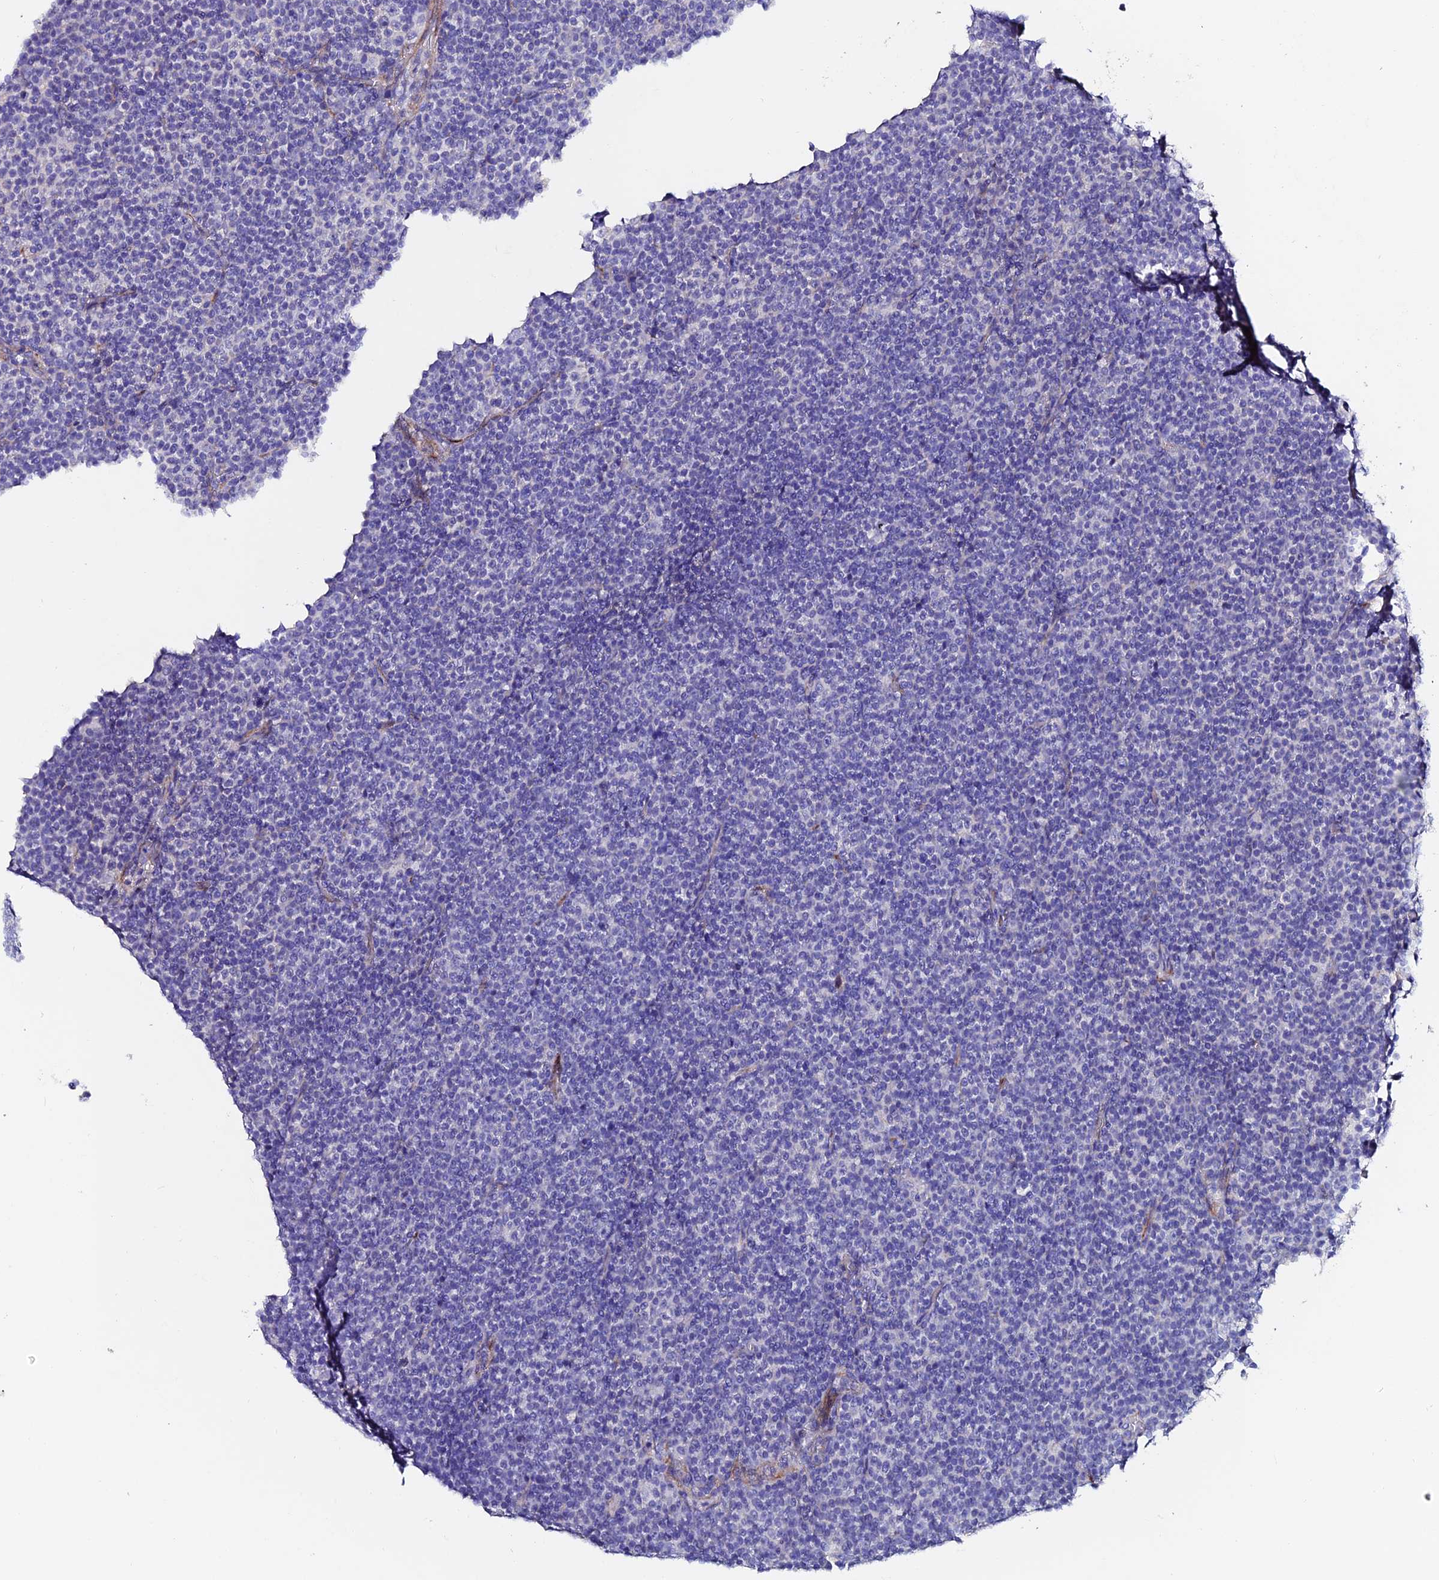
{"staining": {"intensity": "negative", "quantity": "none", "location": "none"}, "tissue": "lymphoma", "cell_type": "Tumor cells", "image_type": "cancer", "snomed": [{"axis": "morphology", "description": "Malignant lymphoma, non-Hodgkin's type, Low grade"}, {"axis": "topography", "description": "Lymph node"}], "caption": "This histopathology image is of low-grade malignant lymphoma, non-Hodgkin's type stained with IHC to label a protein in brown with the nuclei are counter-stained blue. There is no expression in tumor cells. The staining was performed using DAB to visualize the protein expression in brown, while the nuclei were stained in blue with hematoxylin (Magnification: 20x).", "gene": "ESM1", "patient": {"sex": "female", "age": 67}}